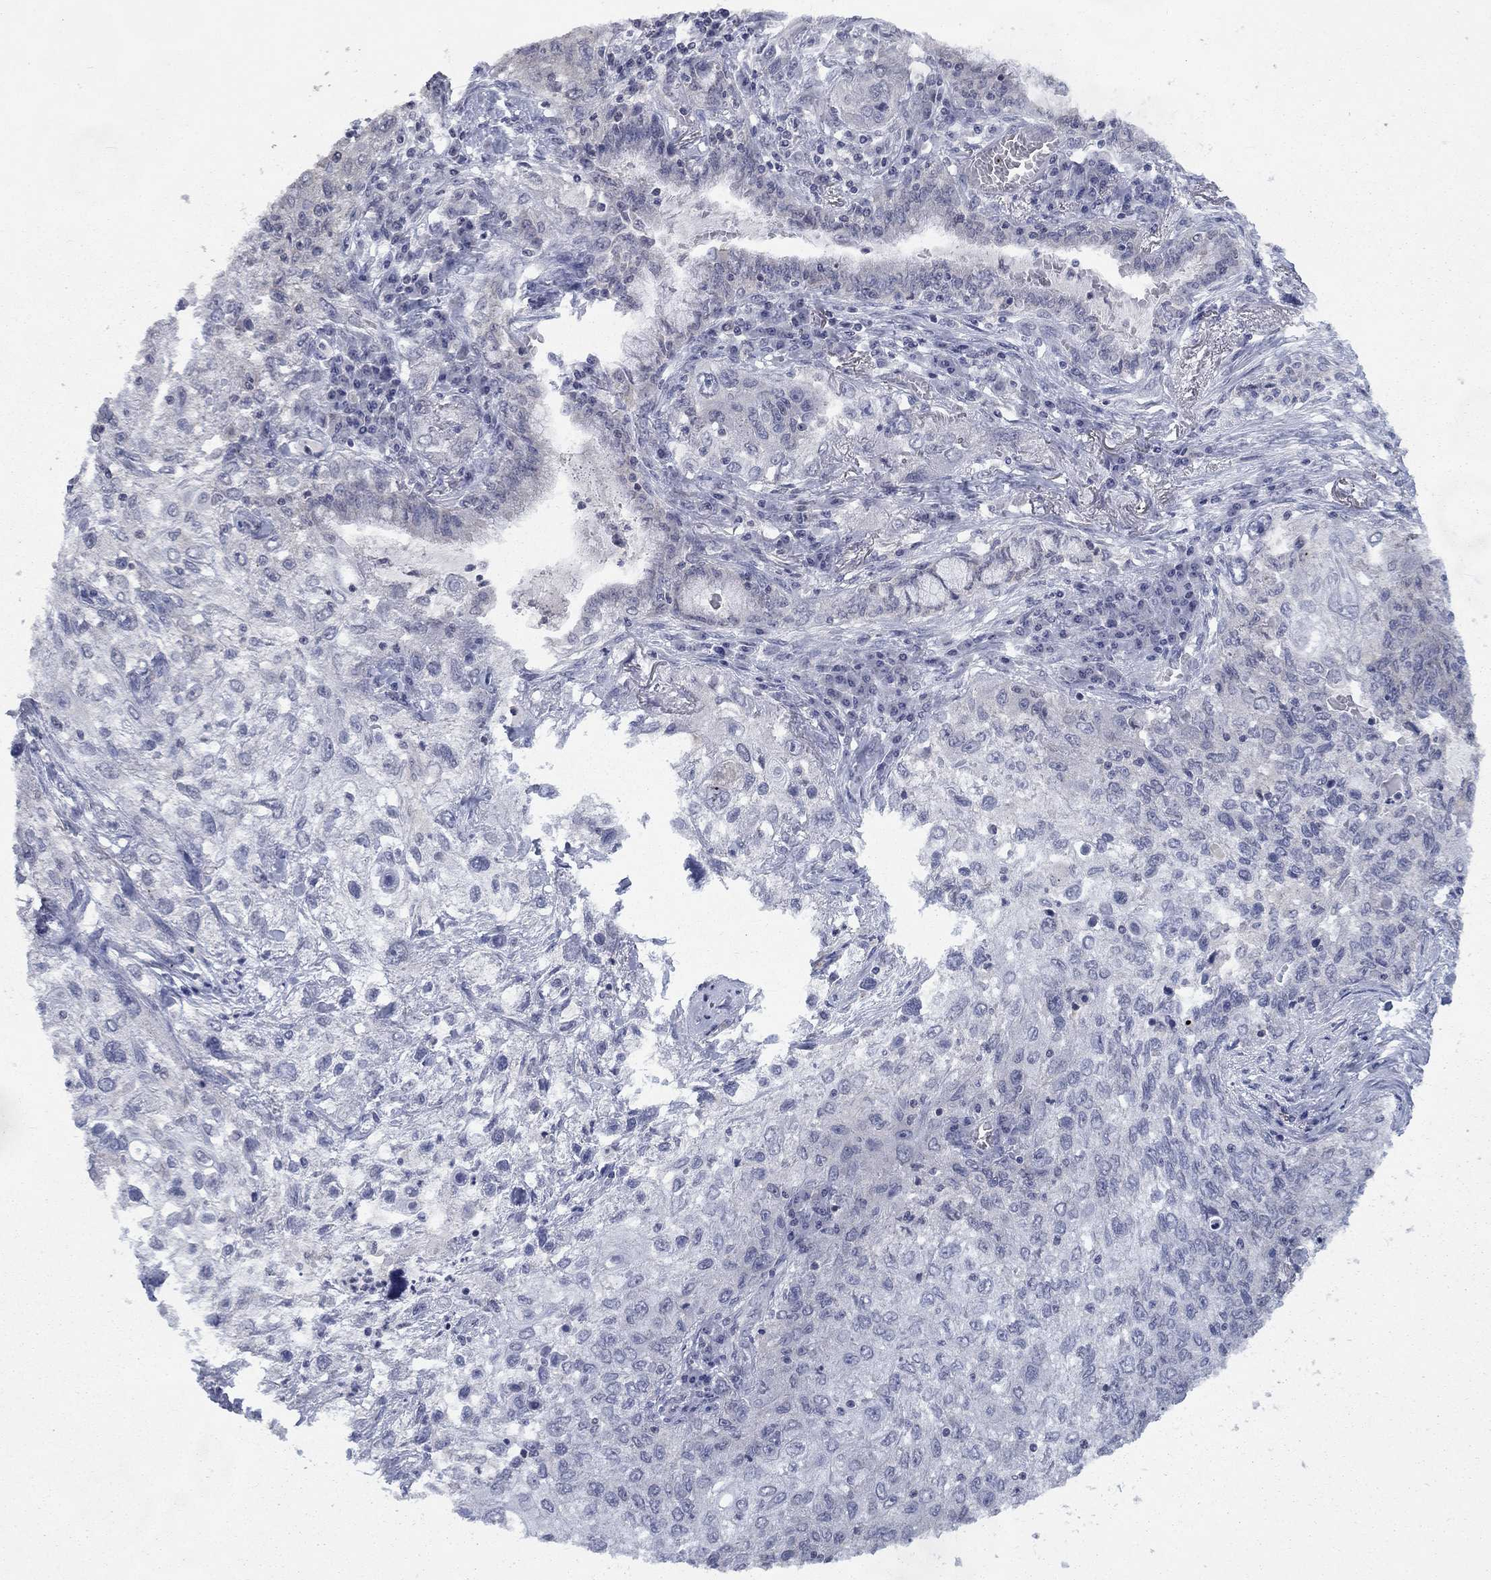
{"staining": {"intensity": "negative", "quantity": "none", "location": "none"}, "tissue": "lung cancer", "cell_type": "Tumor cells", "image_type": "cancer", "snomed": [{"axis": "morphology", "description": "Squamous cell carcinoma, NOS"}, {"axis": "topography", "description": "Lung"}], "caption": "Tumor cells show no significant positivity in lung squamous cell carcinoma.", "gene": "SPATA33", "patient": {"sex": "female", "age": 69}}